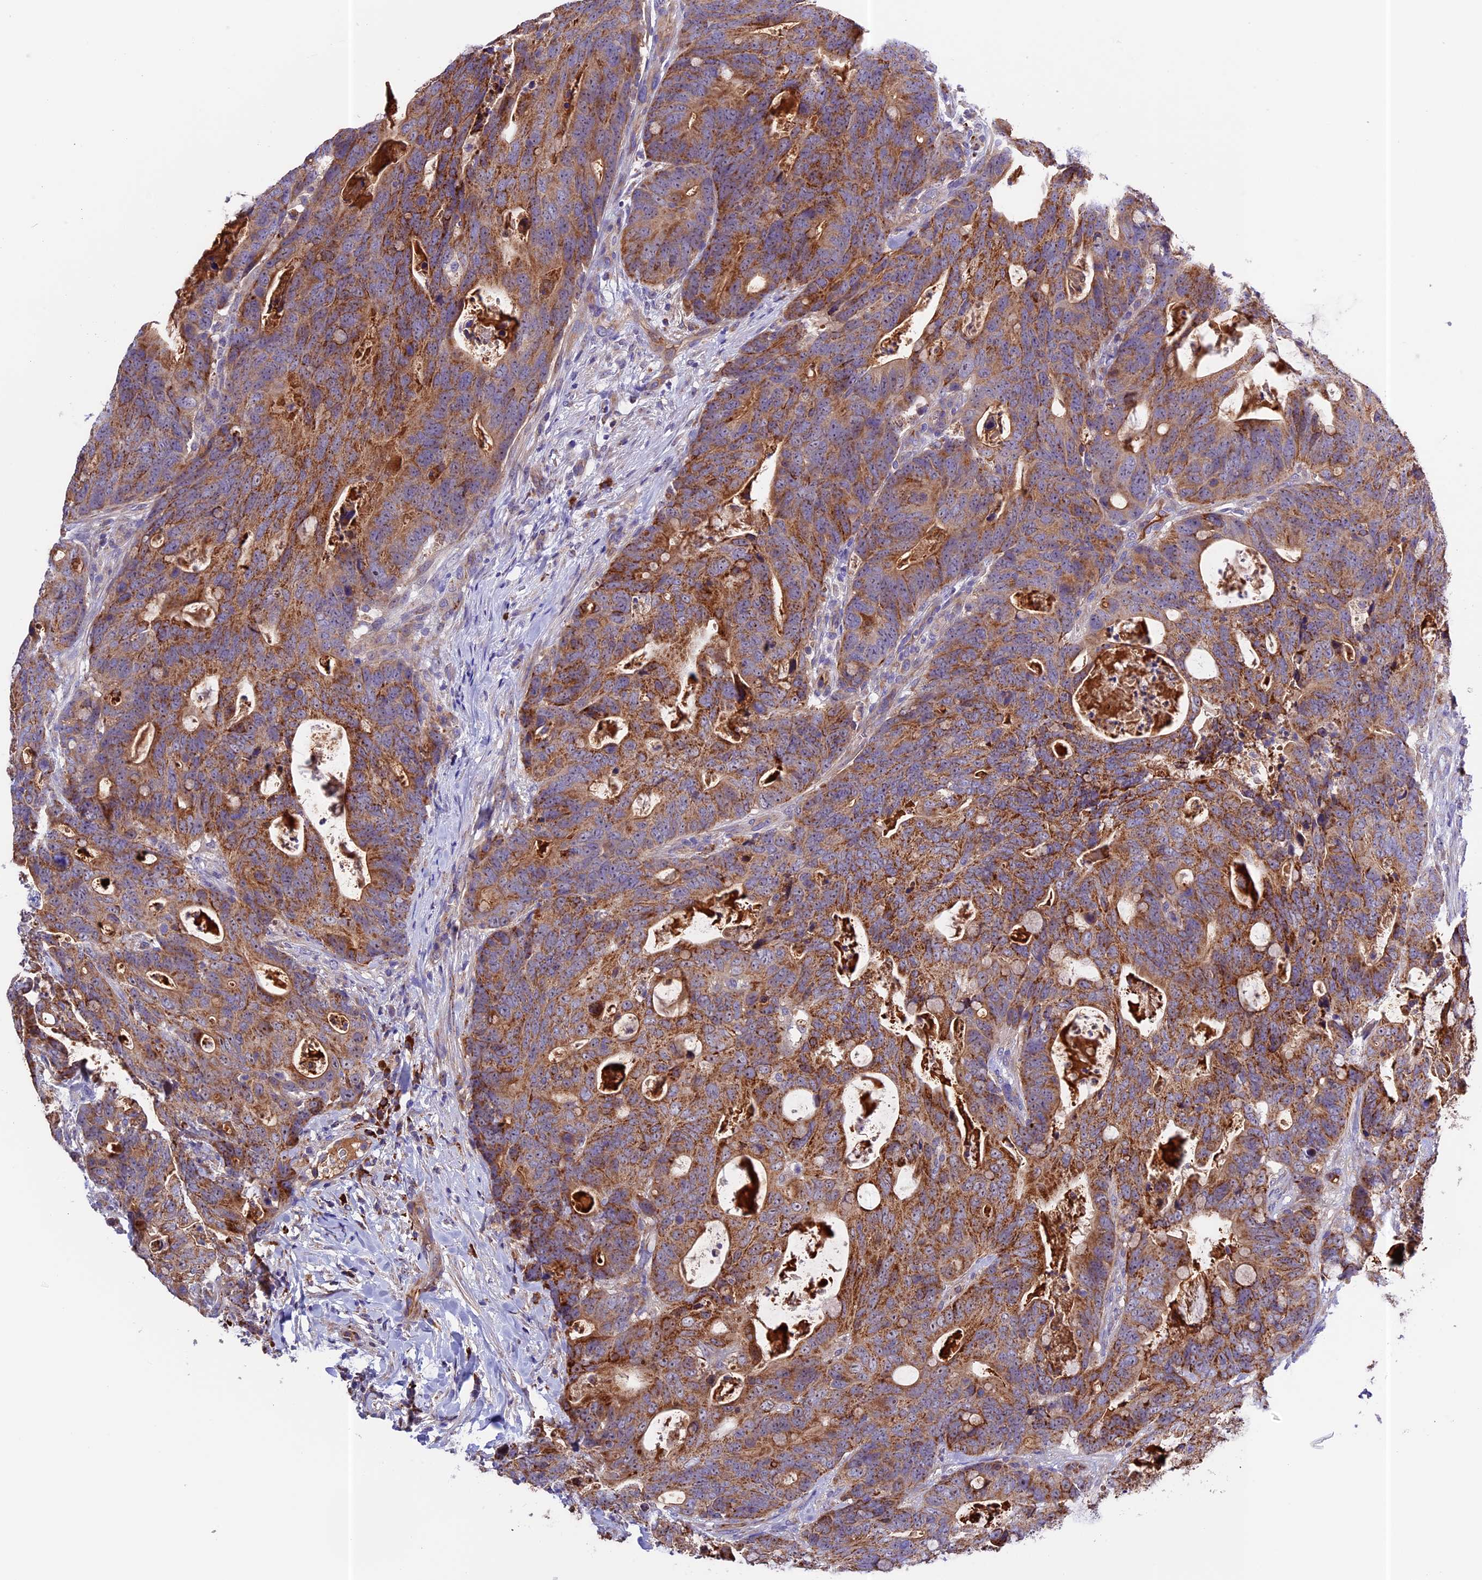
{"staining": {"intensity": "moderate", "quantity": ">75%", "location": "cytoplasmic/membranous"}, "tissue": "colorectal cancer", "cell_type": "Tumor cells", "image_type": "cancer", "snomed": [{"axis": "morphology", "description": "Adenocarcinoma, NOS"}, {"axis": "topography", "description": "Colon"}], "caption": "Immunohistochemical staining of colorectal adenocarcinoma reveals medium levels of moderate cytoplasmic/membranous staining in approximately >75% of tumor cells.", "gene": "METTL22", "patient": {"sex": "female", "age": 82}}